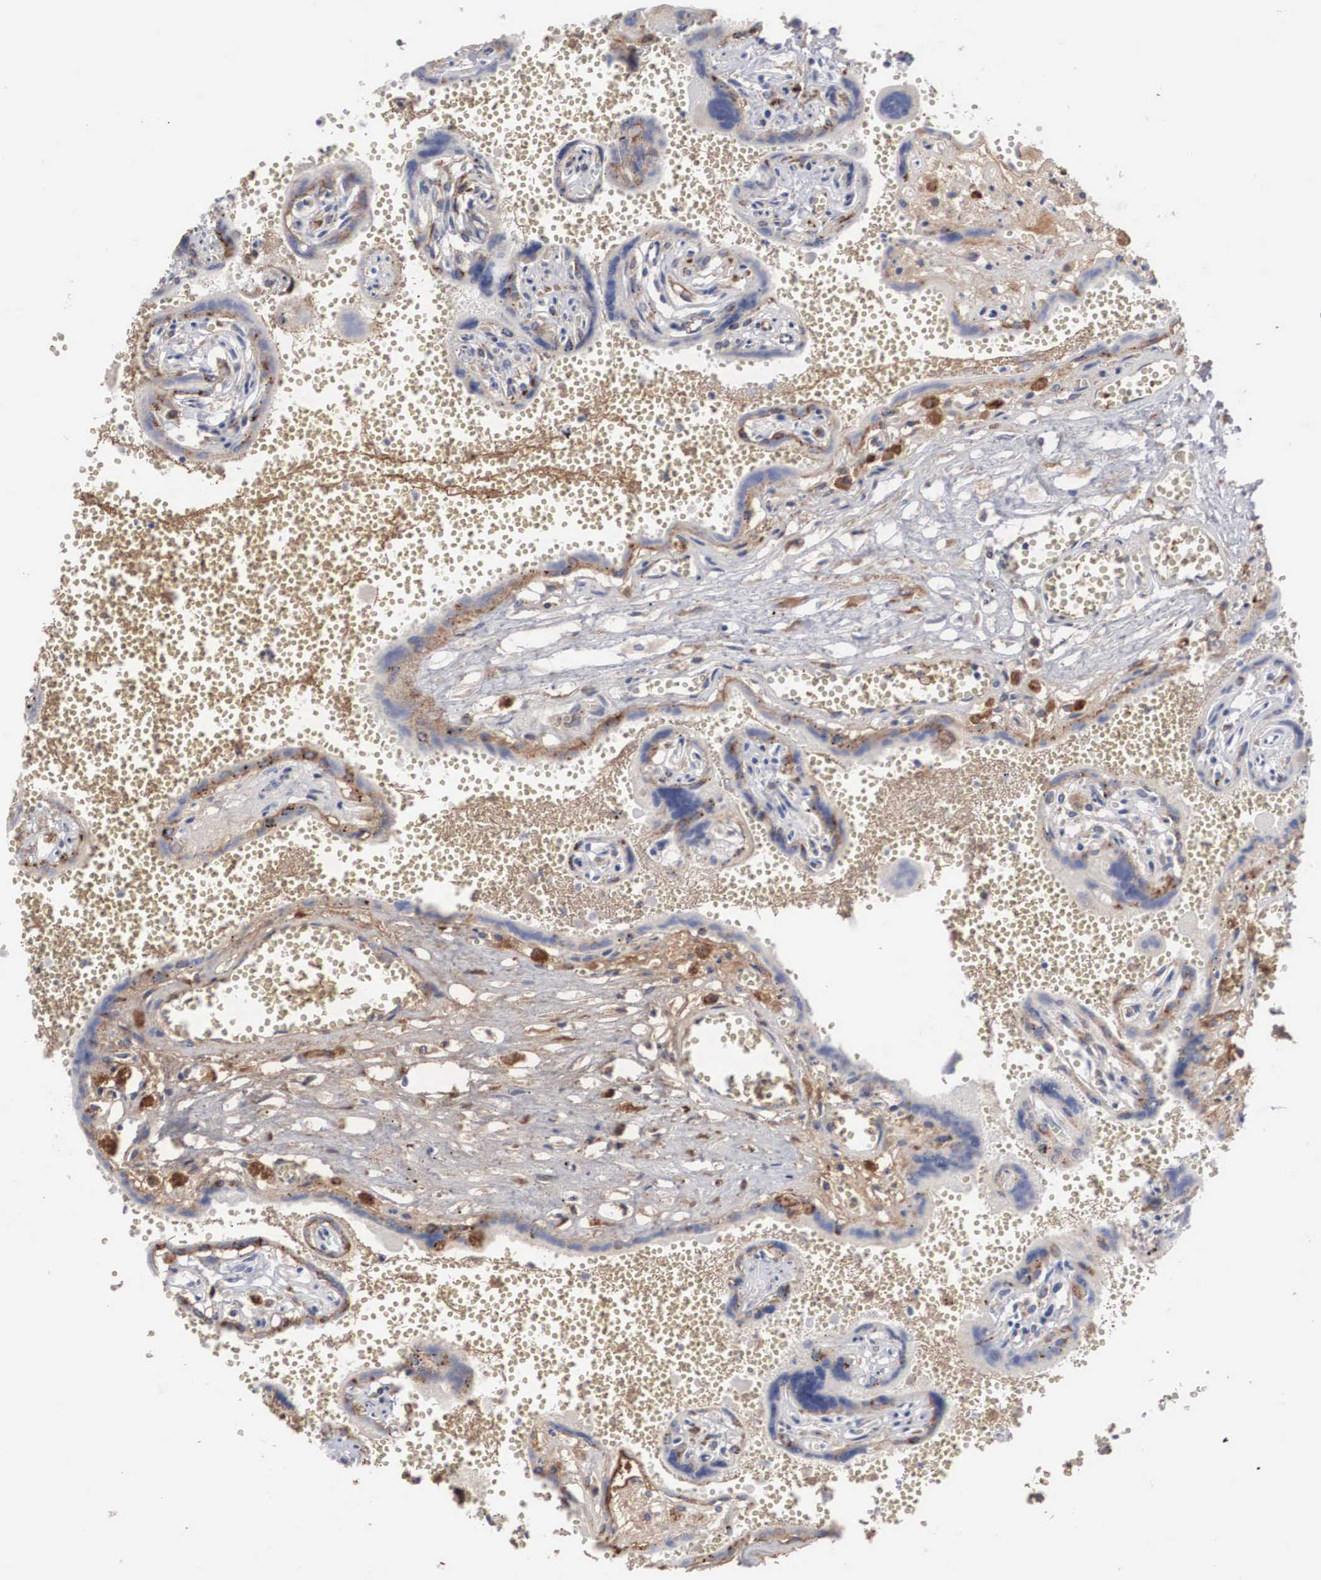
{"staining": {"intensity": "moderate", "quantity": ">75%", "location": "cytoplasmic/membranous"}, "tissue": "placenta", "cell_type": "Decidual cells", "image_type": "normal", "snomed": [{"axis": "morphology", "description": "Normal tissue, NOS"}, {"axis": "topography", "description": "Placenta"}], "caption": "A micrograph of placenta stained for a protein demonstrates moderate cytoplasmic/membranous brown staining in decidual cells.", "gene": "LGALS3BP", "patient": {"sex": "female", "age": 40}}